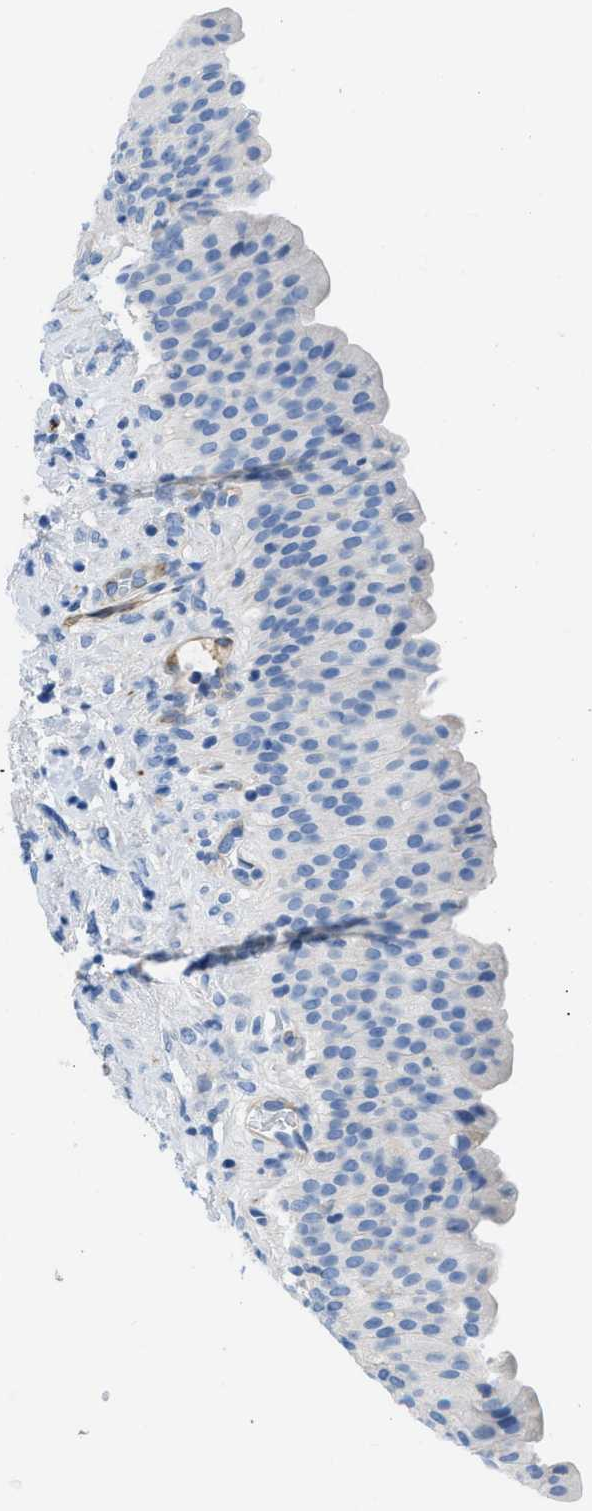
{"staining": {"intensity": "weak", "quantity": "<25%", "location": "cytoplasmic/membranous"}, "tissue": "urinary bladder", "cell_type": "Urothelial cells", "image_type": "normal", "snomed": [{"axis": "morphology", "description": "Normal tissue, NOS"}, {"axis": "topography", "description": "Urinary bladder"}], "caption": "This is an immunohistochemistry (IHC) image of normal human urinary bladder. There is no expression in urothelial cells.", "gene": "XCR1", "patient": {"sex": "female", "age": 79}}